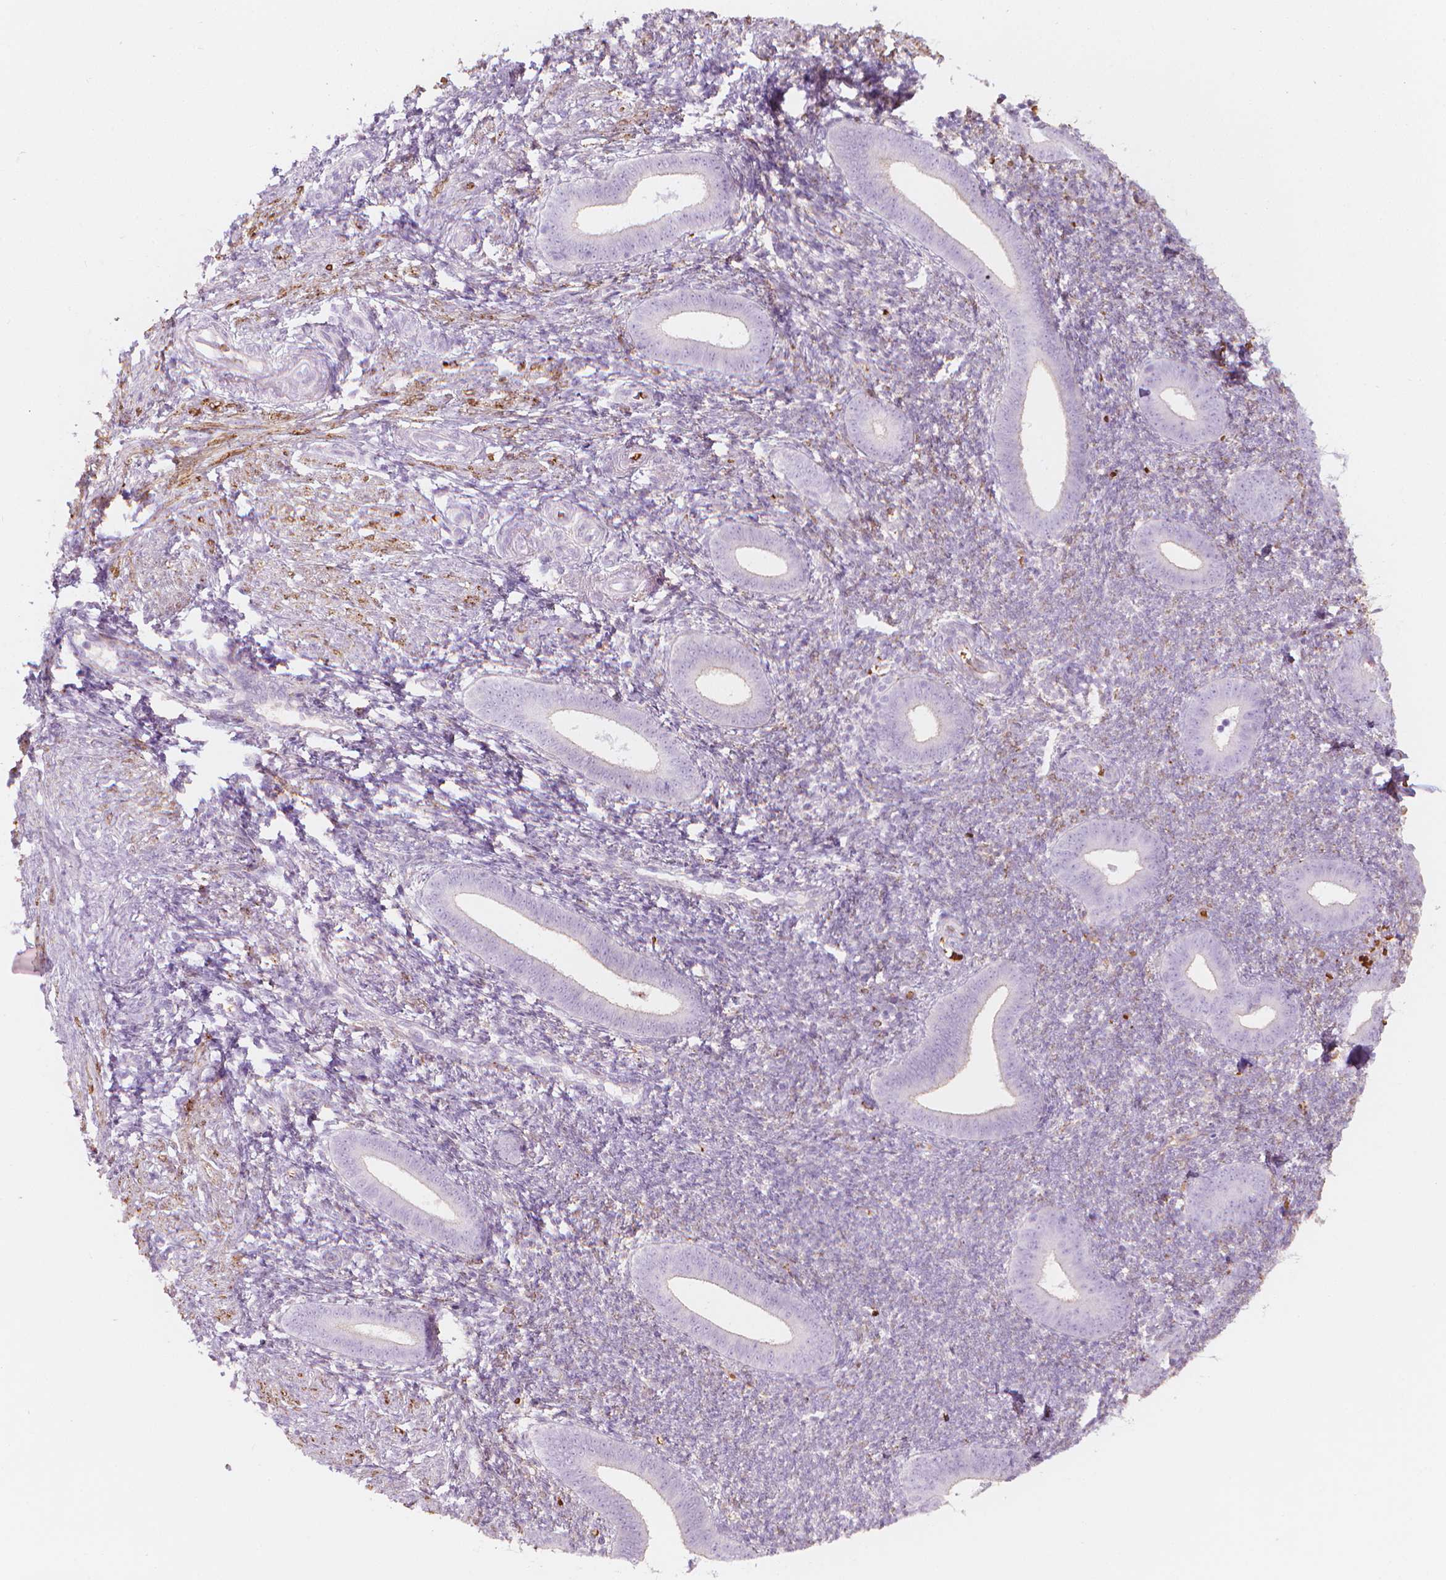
{"staining": {"intensity": "negative", "quantity": "none", "location": "none"}, "tissue": "endometrium", "cell_type": "Cells in endometrial stroma", "image_type": "normal", "snomed": [{"axis": "morphology", "description": "Normal tissue, NOS"}, {"axis": "topography", "description": "Endometrium"}], "caption": "The IHC image has no significant staining in cells in endometrial stroma of endometrium. (Stains: DAB (3,3'-diaminobenzidine) immunohistochemistry (IHC) with hematoxylin counter stain, Microscopy: brightfield microscopy at high magnification).", "gene": "CES1", "patient": {"sex": "female", "age": 25}}